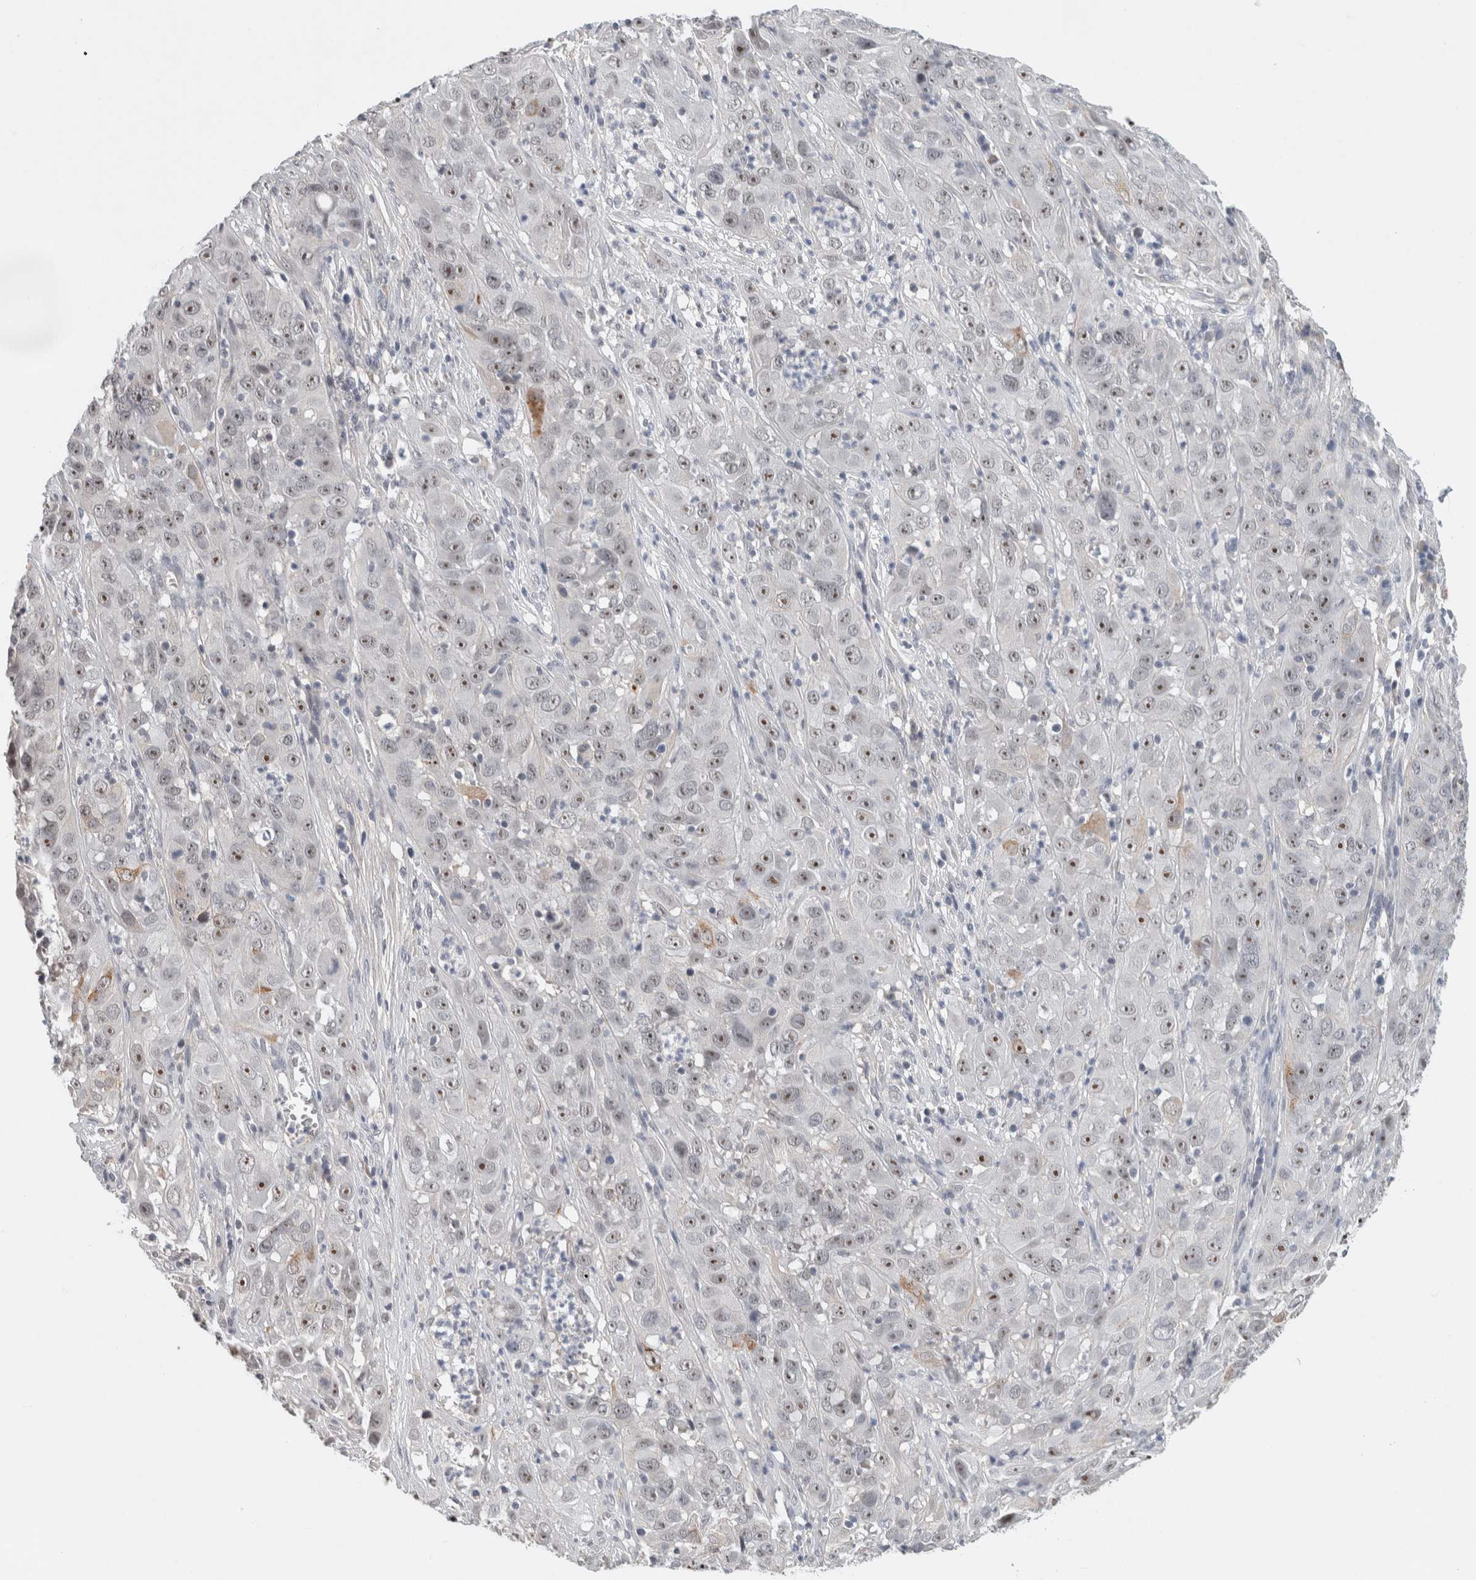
{"staining": {"intensity": "moderate", "quantity": ">75%", "location": "cytoplasmic/membranous,nuclear"}, "tissue": "cervical cancer", "cell_type": "Tumor cells", "image_type": "cancer", "snomed": [{"axis": "morphology", "description": "Squamous cell carcinoma, NOS"}, {"axis": "topography", "description": "Cervix"}], "caption": "Cervical cancer stained for a protein (brown) reveals moderate cytoplasmic/membranous and nuclear positive positivity in about >75% of tumor cells.", "gene": "HCN3", "patient": {"sex": "female", "age": 32}}